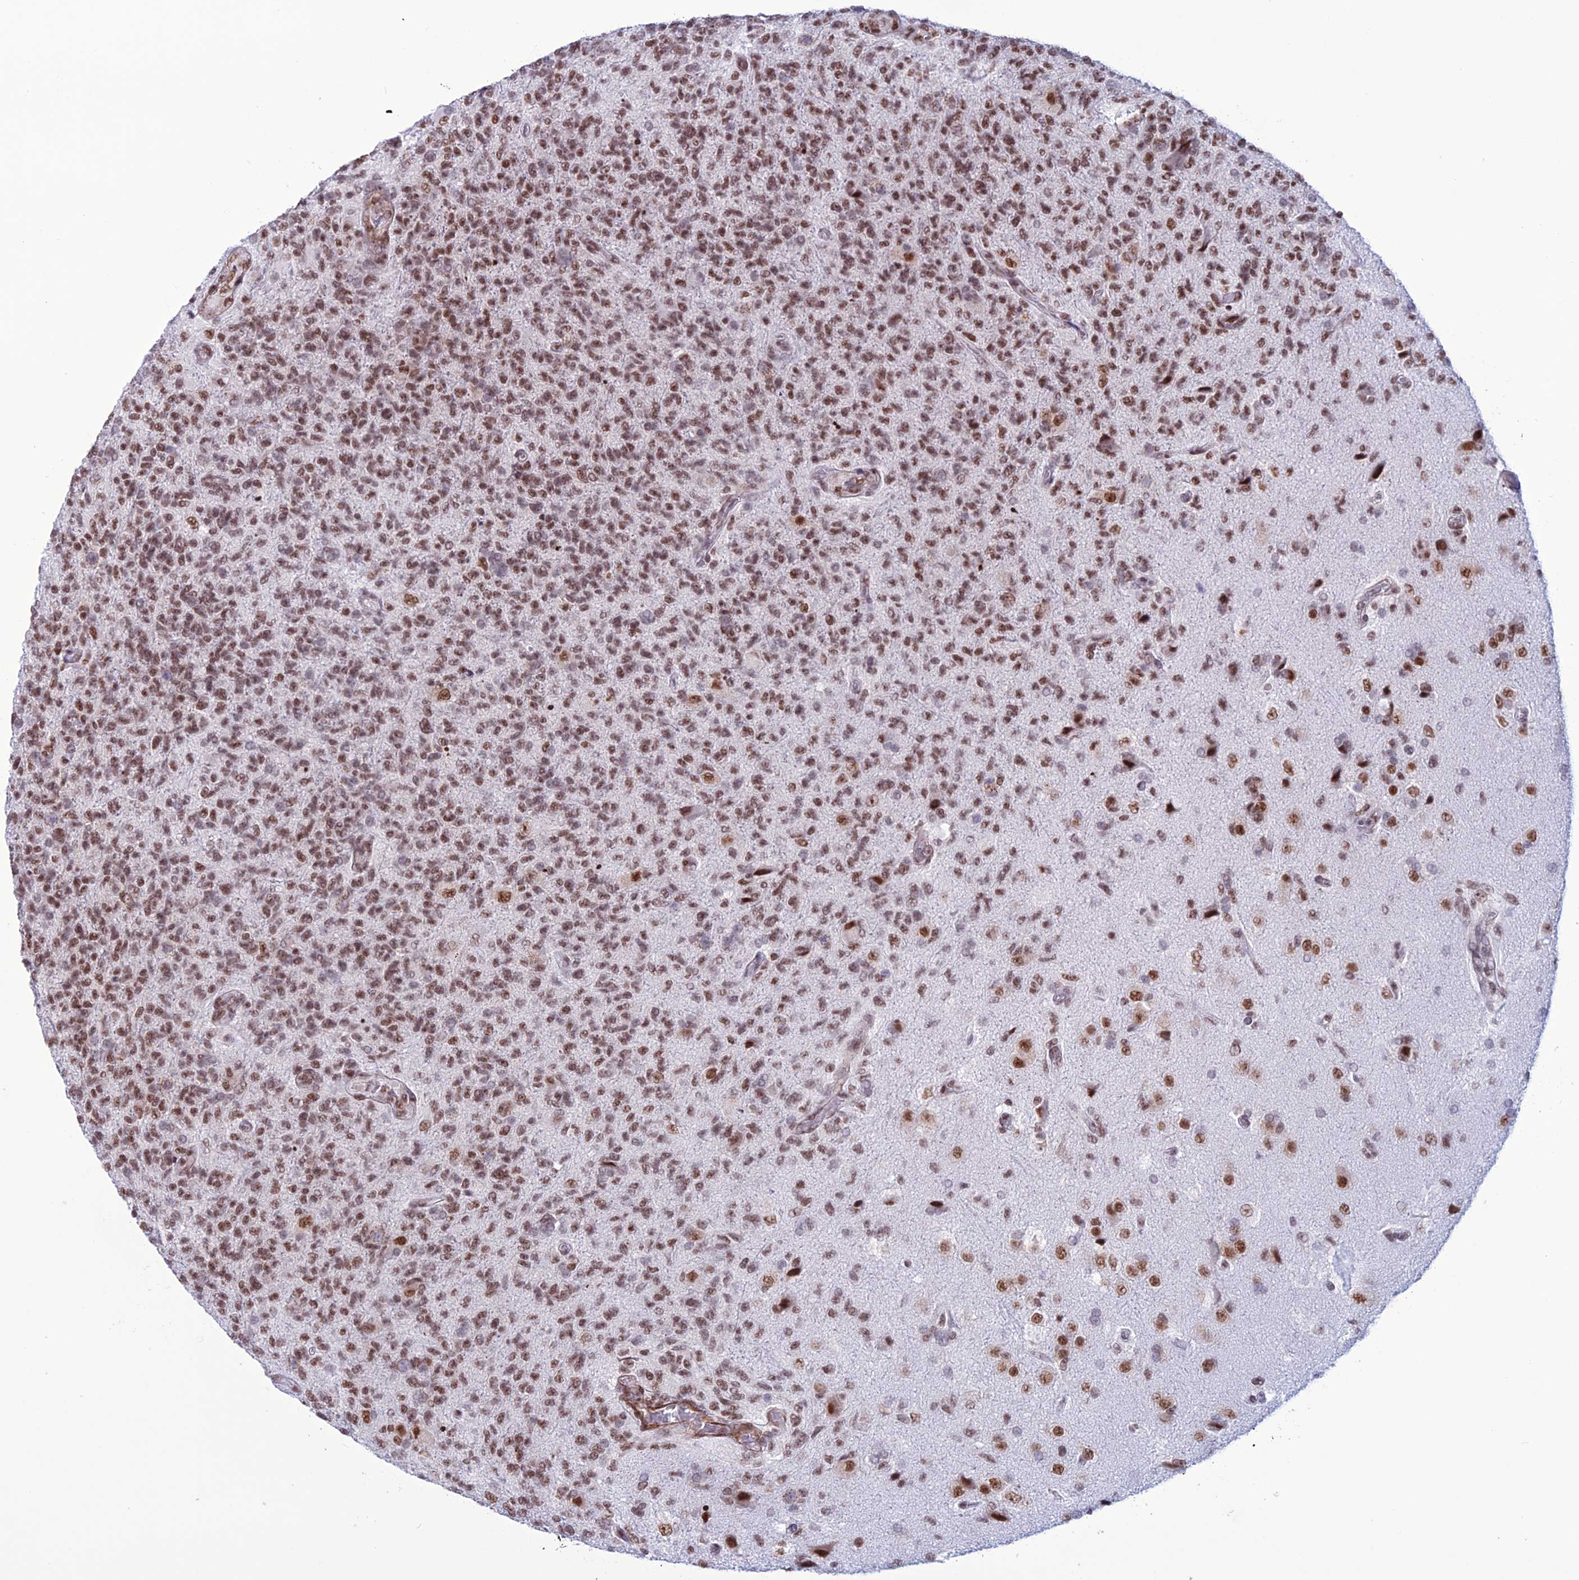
{"staining": {"intensity": "moderate", "quantity": ">75%", "location": "nuclear"}, "tissue": "glioma", "cell_type": "Tumor cells", "image_type": "cancer", "snomed": [{"axis": "morphology", "description": "Glioma, malignant, High grade"}, {"axis": "topography", "description": "Brain"}], "caption": "High-grade glioma (malignant) tissue reveals moderate nuclear expression in about >75% of tumor cells, visualized by immunohistochemistry. Nuclei are stained in blue.", "gene": "U2AF1", "patient": {"sex": "male", "age": 56}}